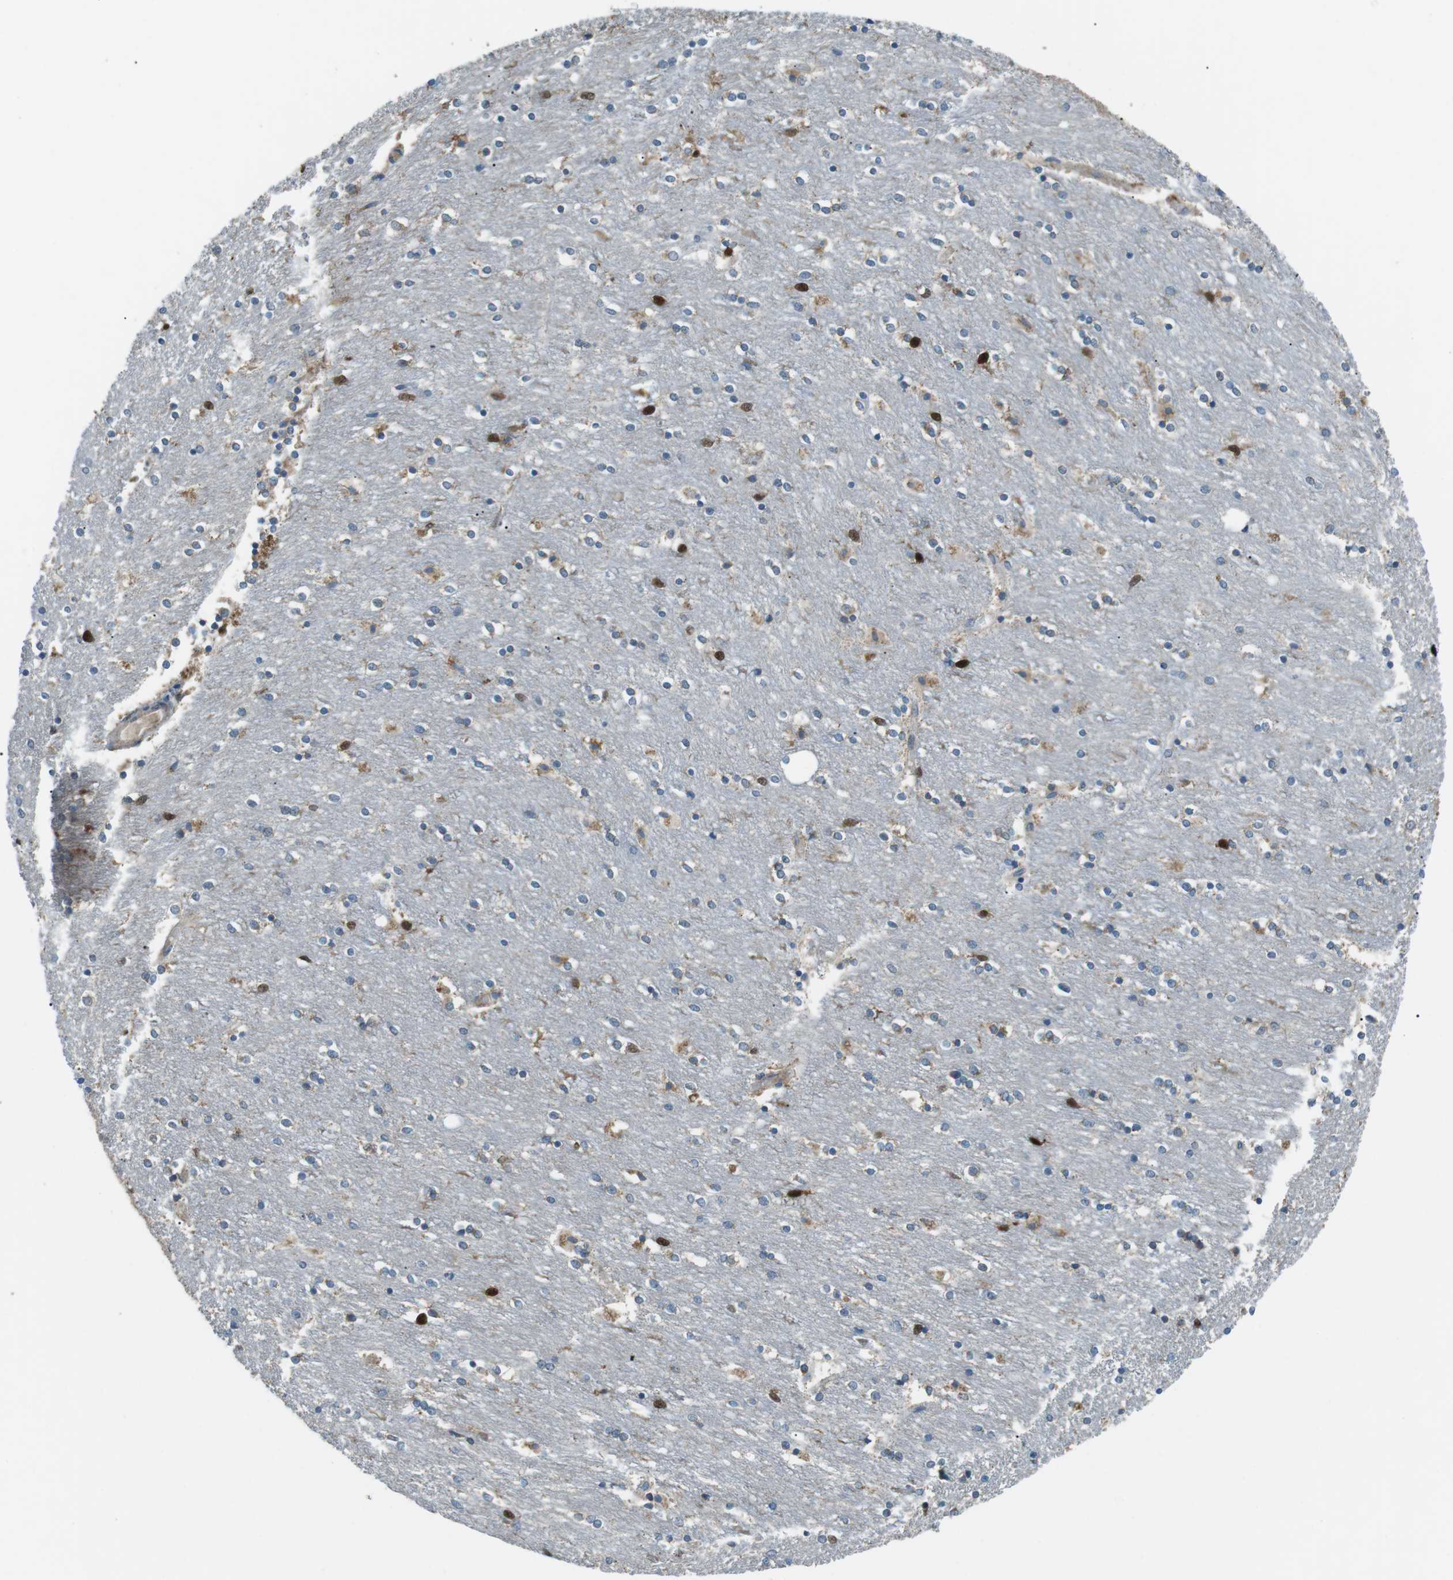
{"staining": {"intensity": "strong", "quantity": "<25%", "location": "cytoplasmic/membranous,nuclear"}, "tissue": "caudate", "cell_type": "Glial cells", "image_type": "normal", "snomed": [{"axis": "morphology", "description": "Normal tissue, NOS"}, {"axis": "topography", "description": "Lateral ventricle wall"}], "caption": "Protein expression analysis of unremarkable caudate reveals strong cytoplasmic/membranous,nuclear staining in approximately <25% of glial cells.", "gene": "BACE1", "patient": {"sex": "female", "age": 54}}